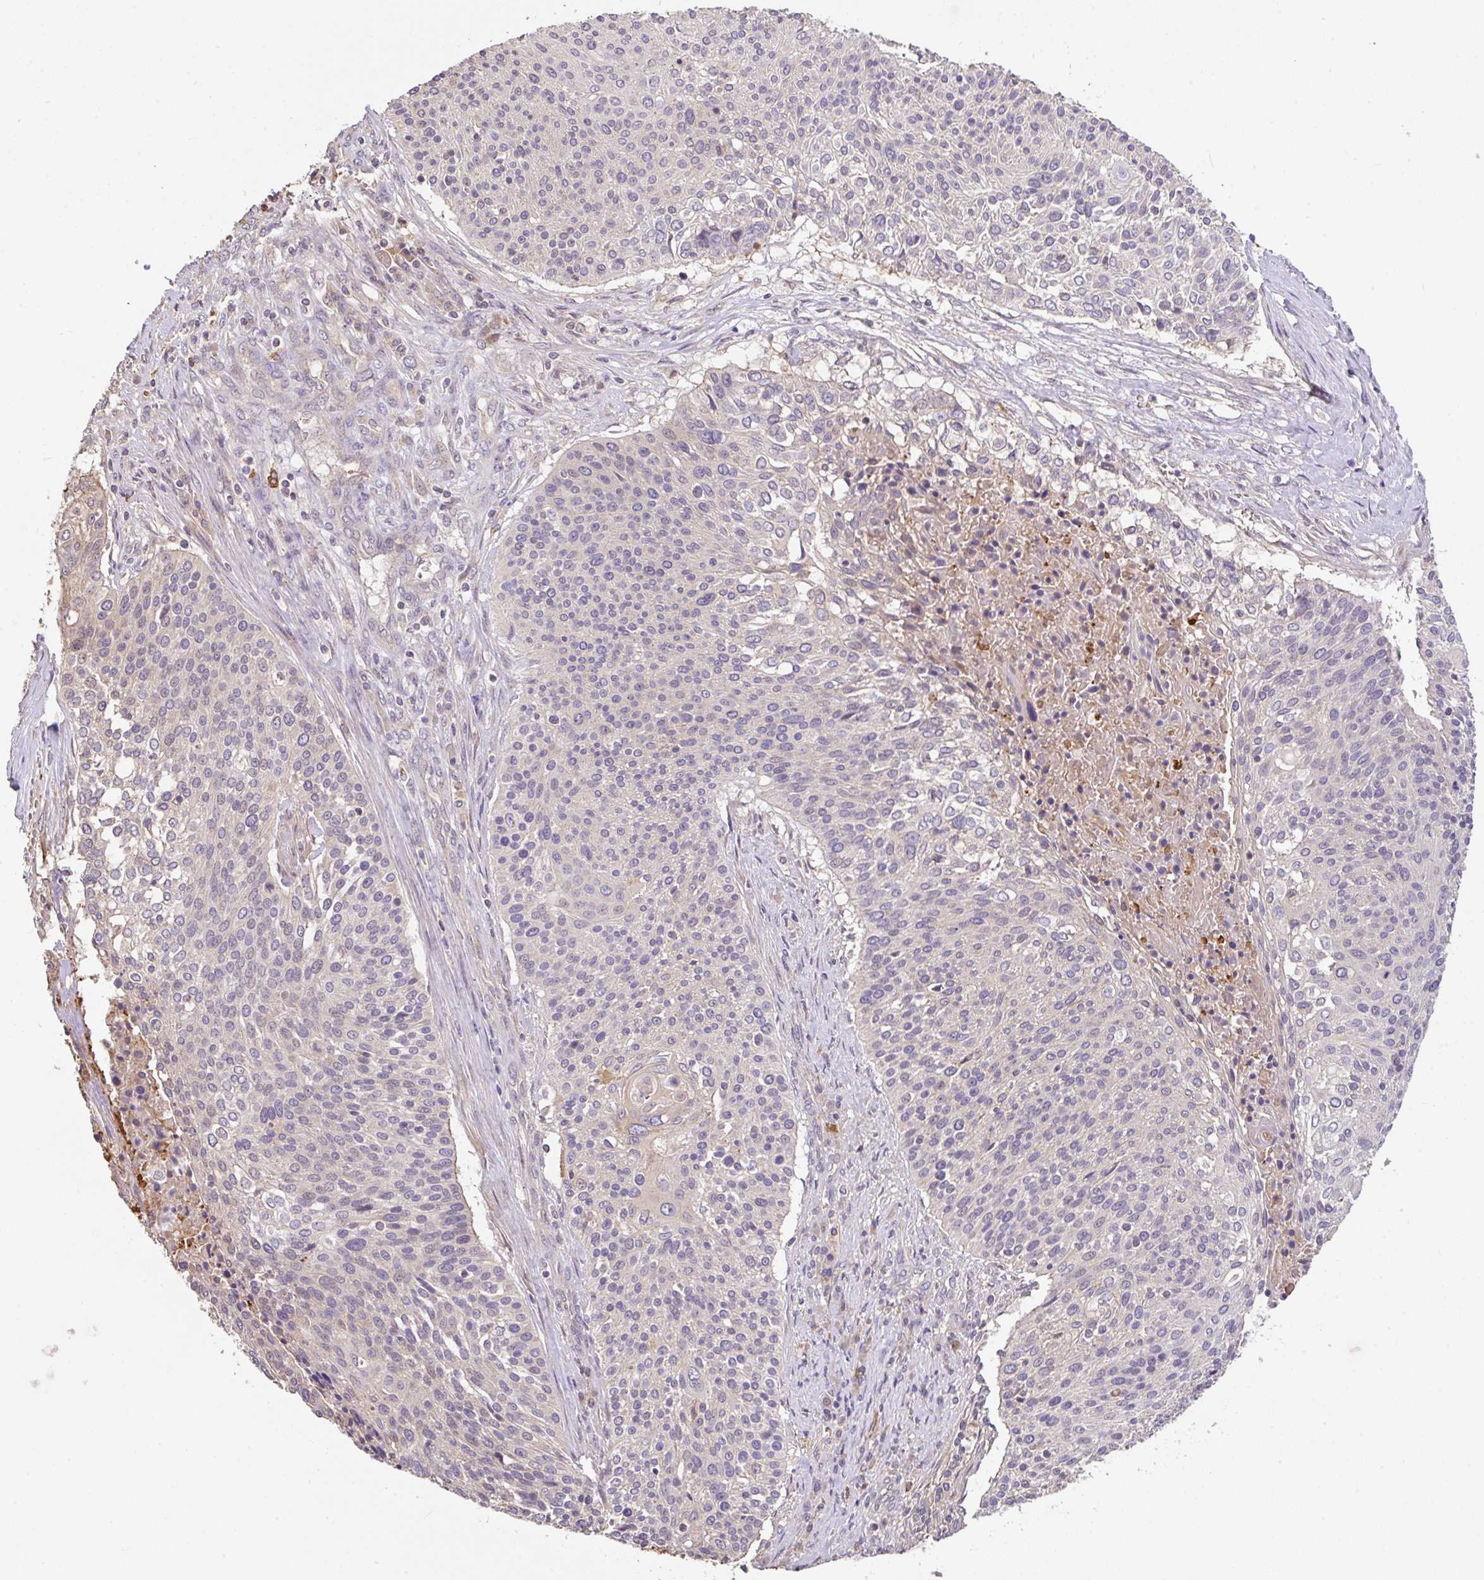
{"staining": {"intensity": "negative", "quantity": "none", "location": "none"}, "tissue": "cervical cancer", "cell_type": "Tumor cells", "image_type": "cancer", "snomed": [{"axis": "morphology", "description": "Squamous cell carcinoma, NOS"}, {"axis": "topography", "description": "Cervix"}], "caption": "Tumor cells show no significant expression in cervical squamous cell carcinoma.", "gene": "C1QTNF9B", "patient": {"sex": "female", "age": 31}}